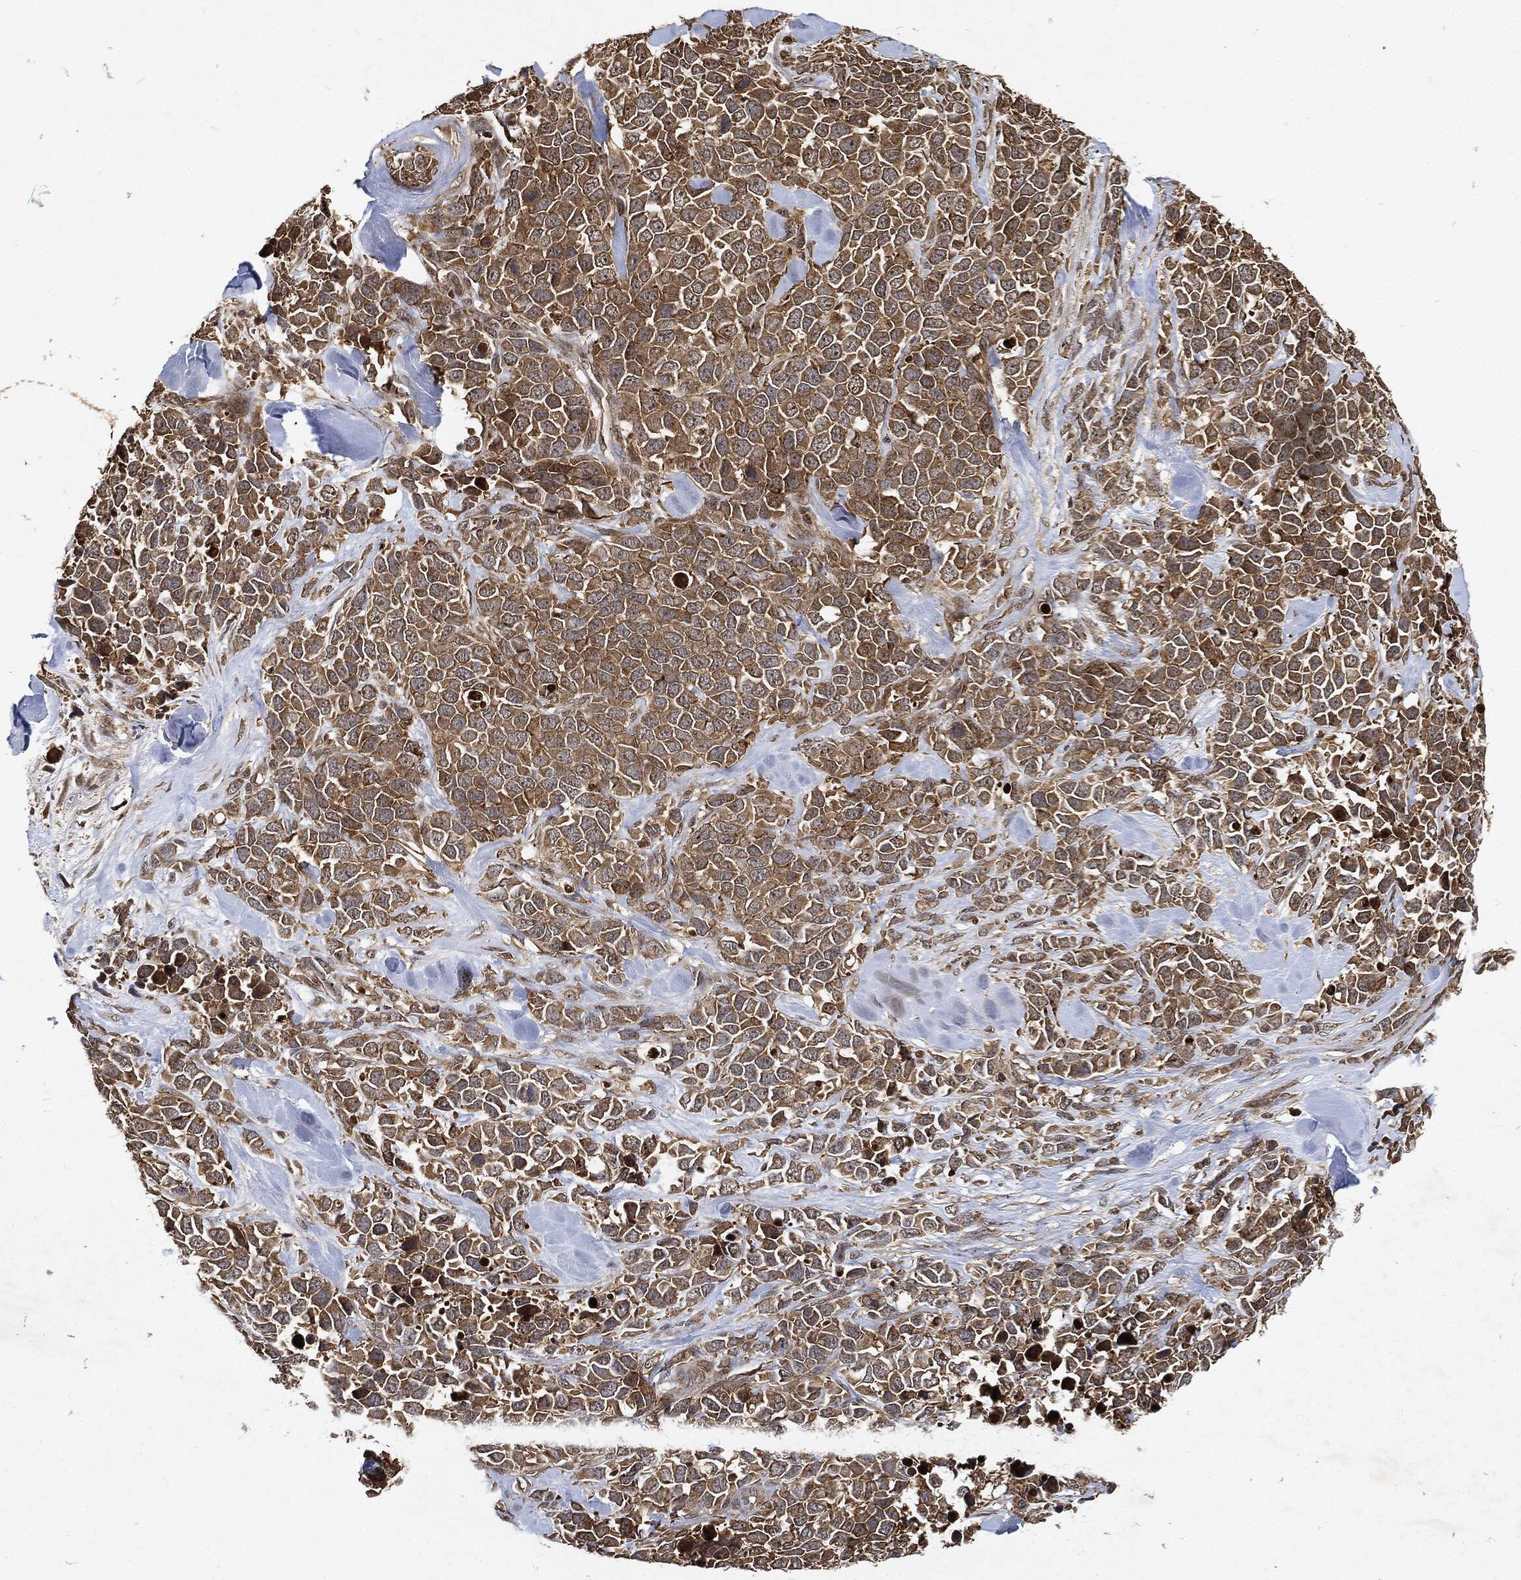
{"staining": {"intensity": "moderate", "quantity": ">75%", "location": "cytoplasmic/membranous"}, "tissue": "melanoma", "cell_type": "Tumor cells", "image_type": "cancer", "snomed": [{"axis": "morphology", "description": "Malignant melanoma, Metastatic site"}, {"axis": "topography", "description": "Skin"}], "caption": "The histopathology image exhibits staining of malignant melanoma (metastatic site), revealing moderate cytoplasmic/membranous protein expression (brown color) within tumor cells.", "gene": "ZNF226", "patient": {"sex": "male", "age": 84}}